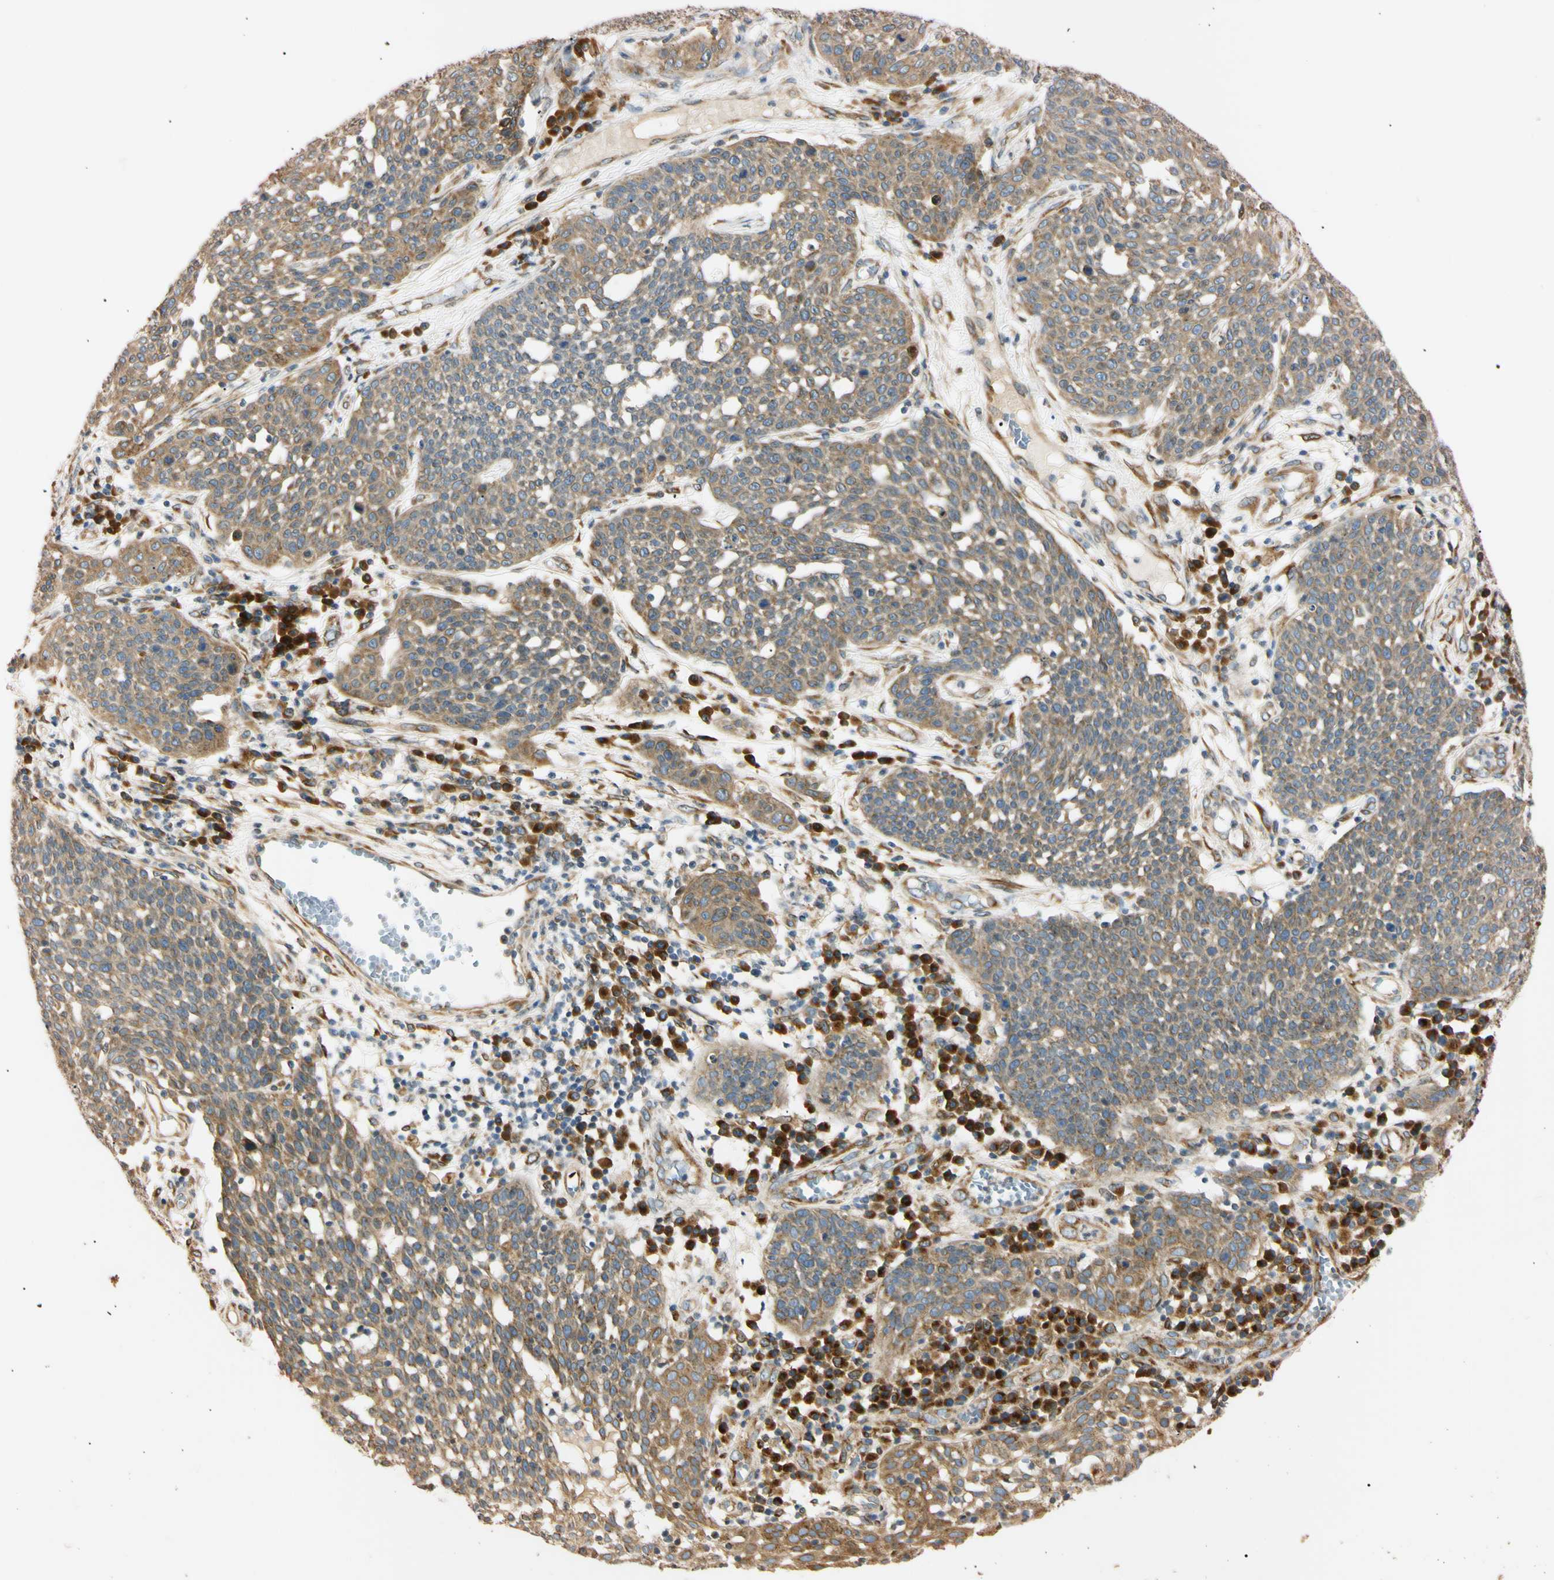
{"staining": {"intensity": "weak", "quantity": ">75%", "location": "cytoplasmic/membranous"}, "tissue": "cervical cancer", "cell_type": "Tumor cells", "image_type": "cancer", "snomed": [{"axis": "morphology", "description": "Squamous cell carcinoma, NOS"}, {"axis": "topography", "description": "Cervix"}], "caption": "Protein expression by immunohistochemistry reveals weak cytoplasmic/membranous staining in approximately >75% of tumor cells in cervical cancer.", "gene": "IER3IP1", "patient": {"sex": "female", "age": 34}}